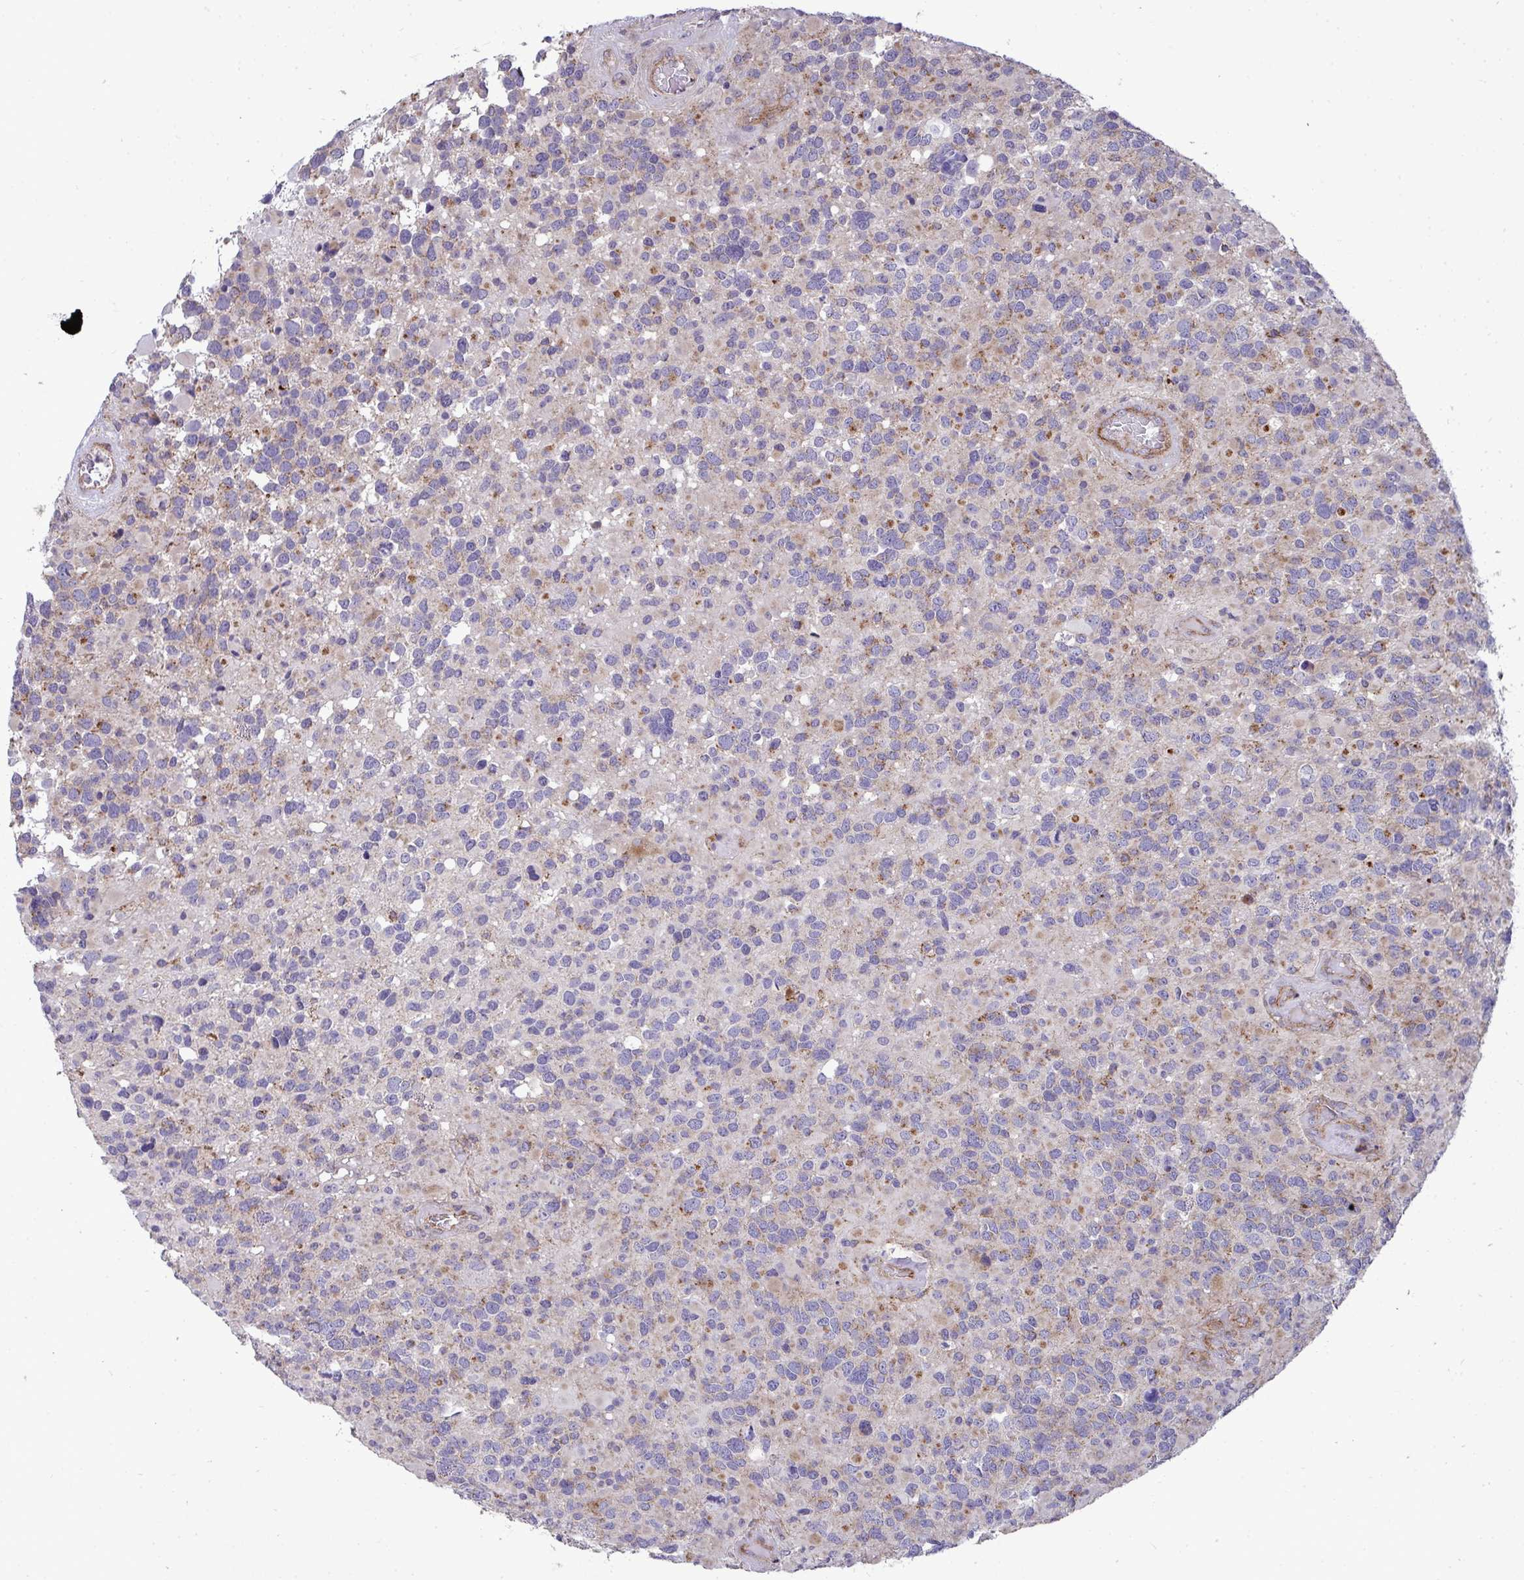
{"staining": {"intensity": "negative", "quantity": "none", "location": "none"}, "tissue": "glioma", "cell_type": "Tumor cells", "image_type": "cancer", "snomed": [{"axis": "morphology", "description": "Glioma, malignant, High grade"}, {"axis": "topography", "description": "Brain"}], "caption": "High magnification brightfield microscopy of malignant glioma (high-grade) stained with DAB (brown) and counterstained with hematoxylin (blue): tumor cells show no significant staining. (Stains: DAB IHC with hematoxylin counter stain, Microscopy: brightfield microscopy at high magnification).", "gene": "SH2D1B", "patient": {"sex": "female", "age": 40}}